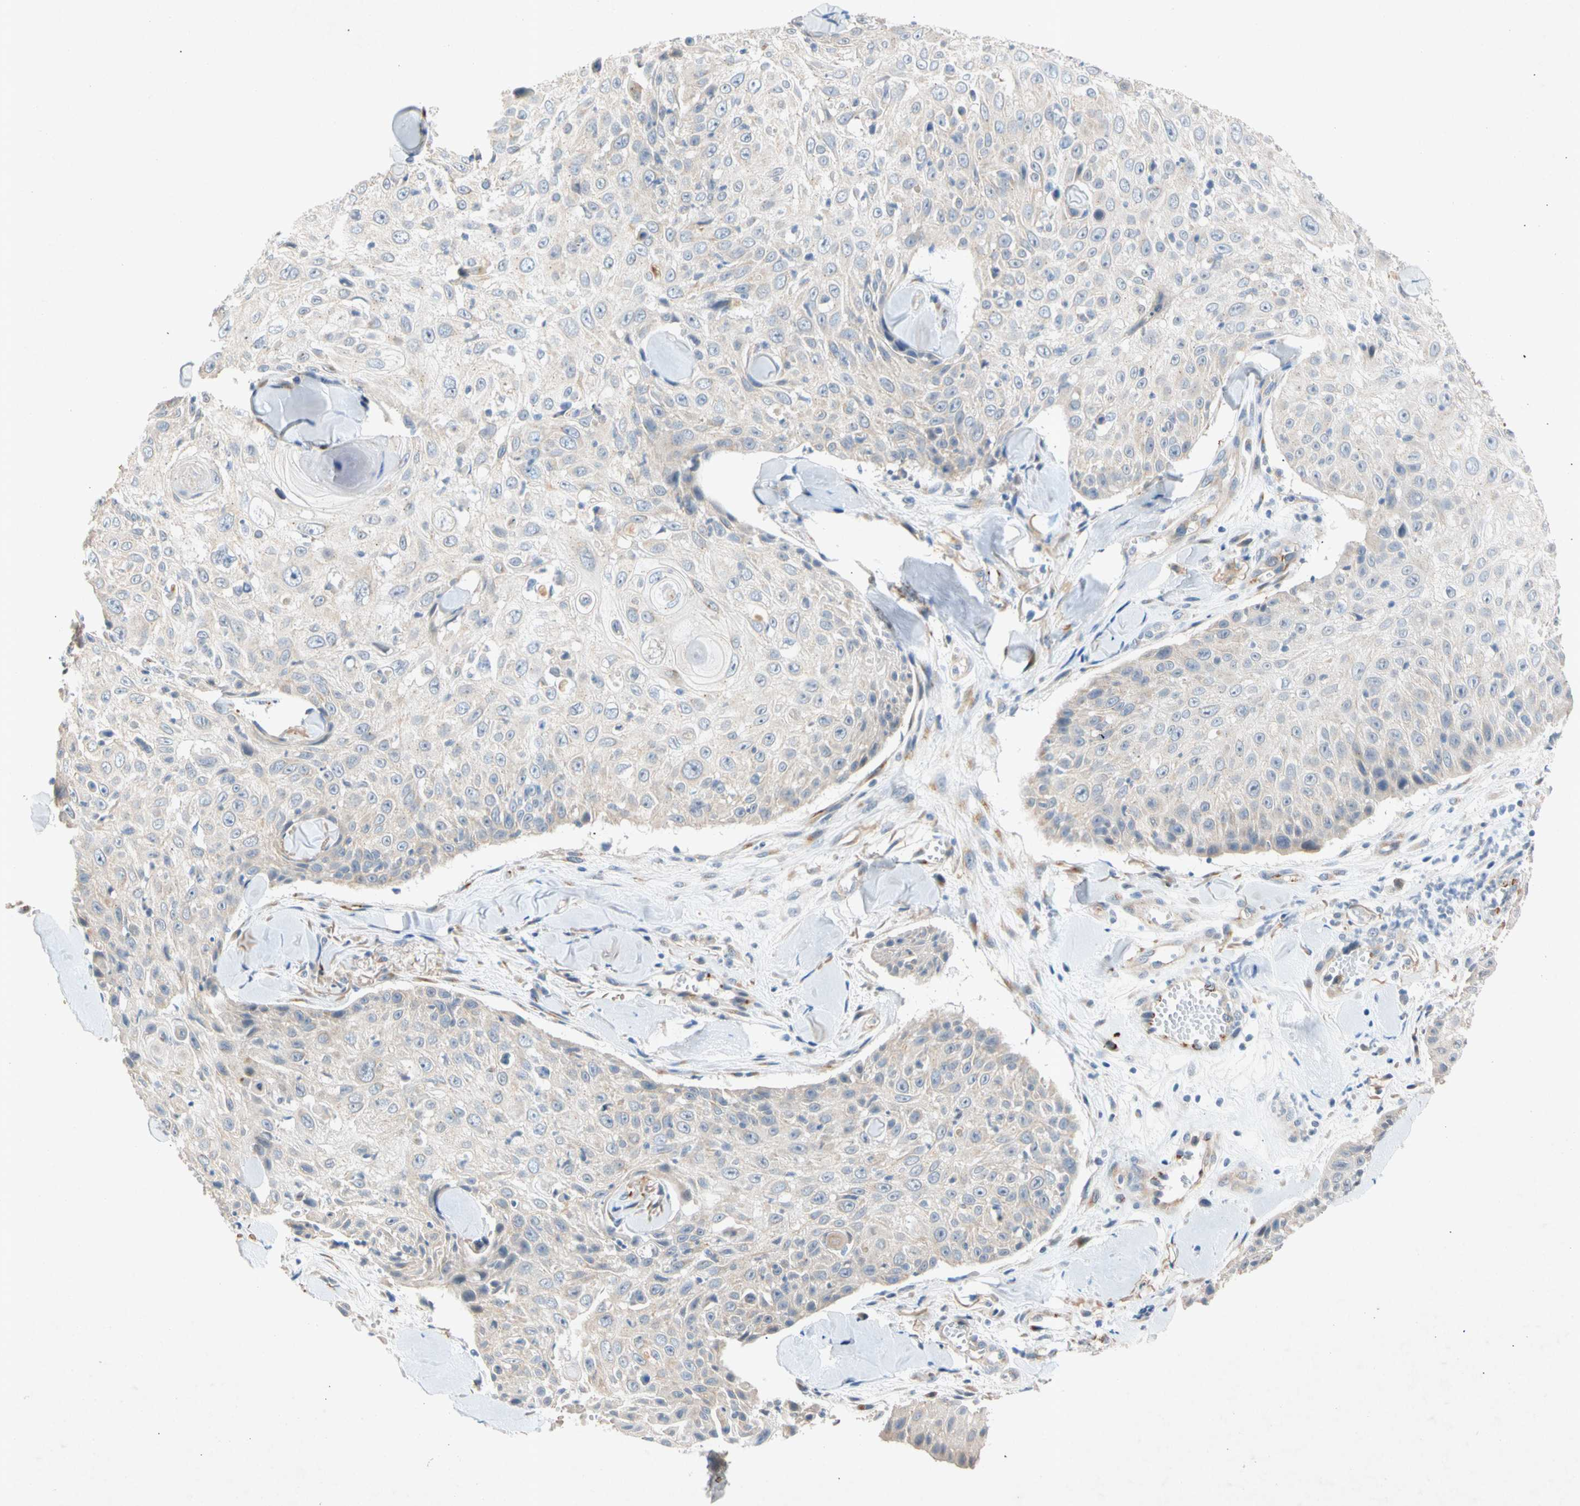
{"staining": {"intensity": "negative", "quantity": "none", "location": "none"}, "tissue": "skin cancer", "cell_type": "Tumor cells", "image_type": "cancer", "snomed": [{"axis": "morphology", "description": "Squamous cell carcinoma, NOS"}, {"axis": "topography", "description": "Skin"}], "caption": "Immunohistochemistry micrograph of skin cancer (squamous cell carcinoma) stained for a protein (brown), which demonstrates no expression in tumor cells.", "gene": "GASK1B", "patient": {"sex": "male", "age": 86}}